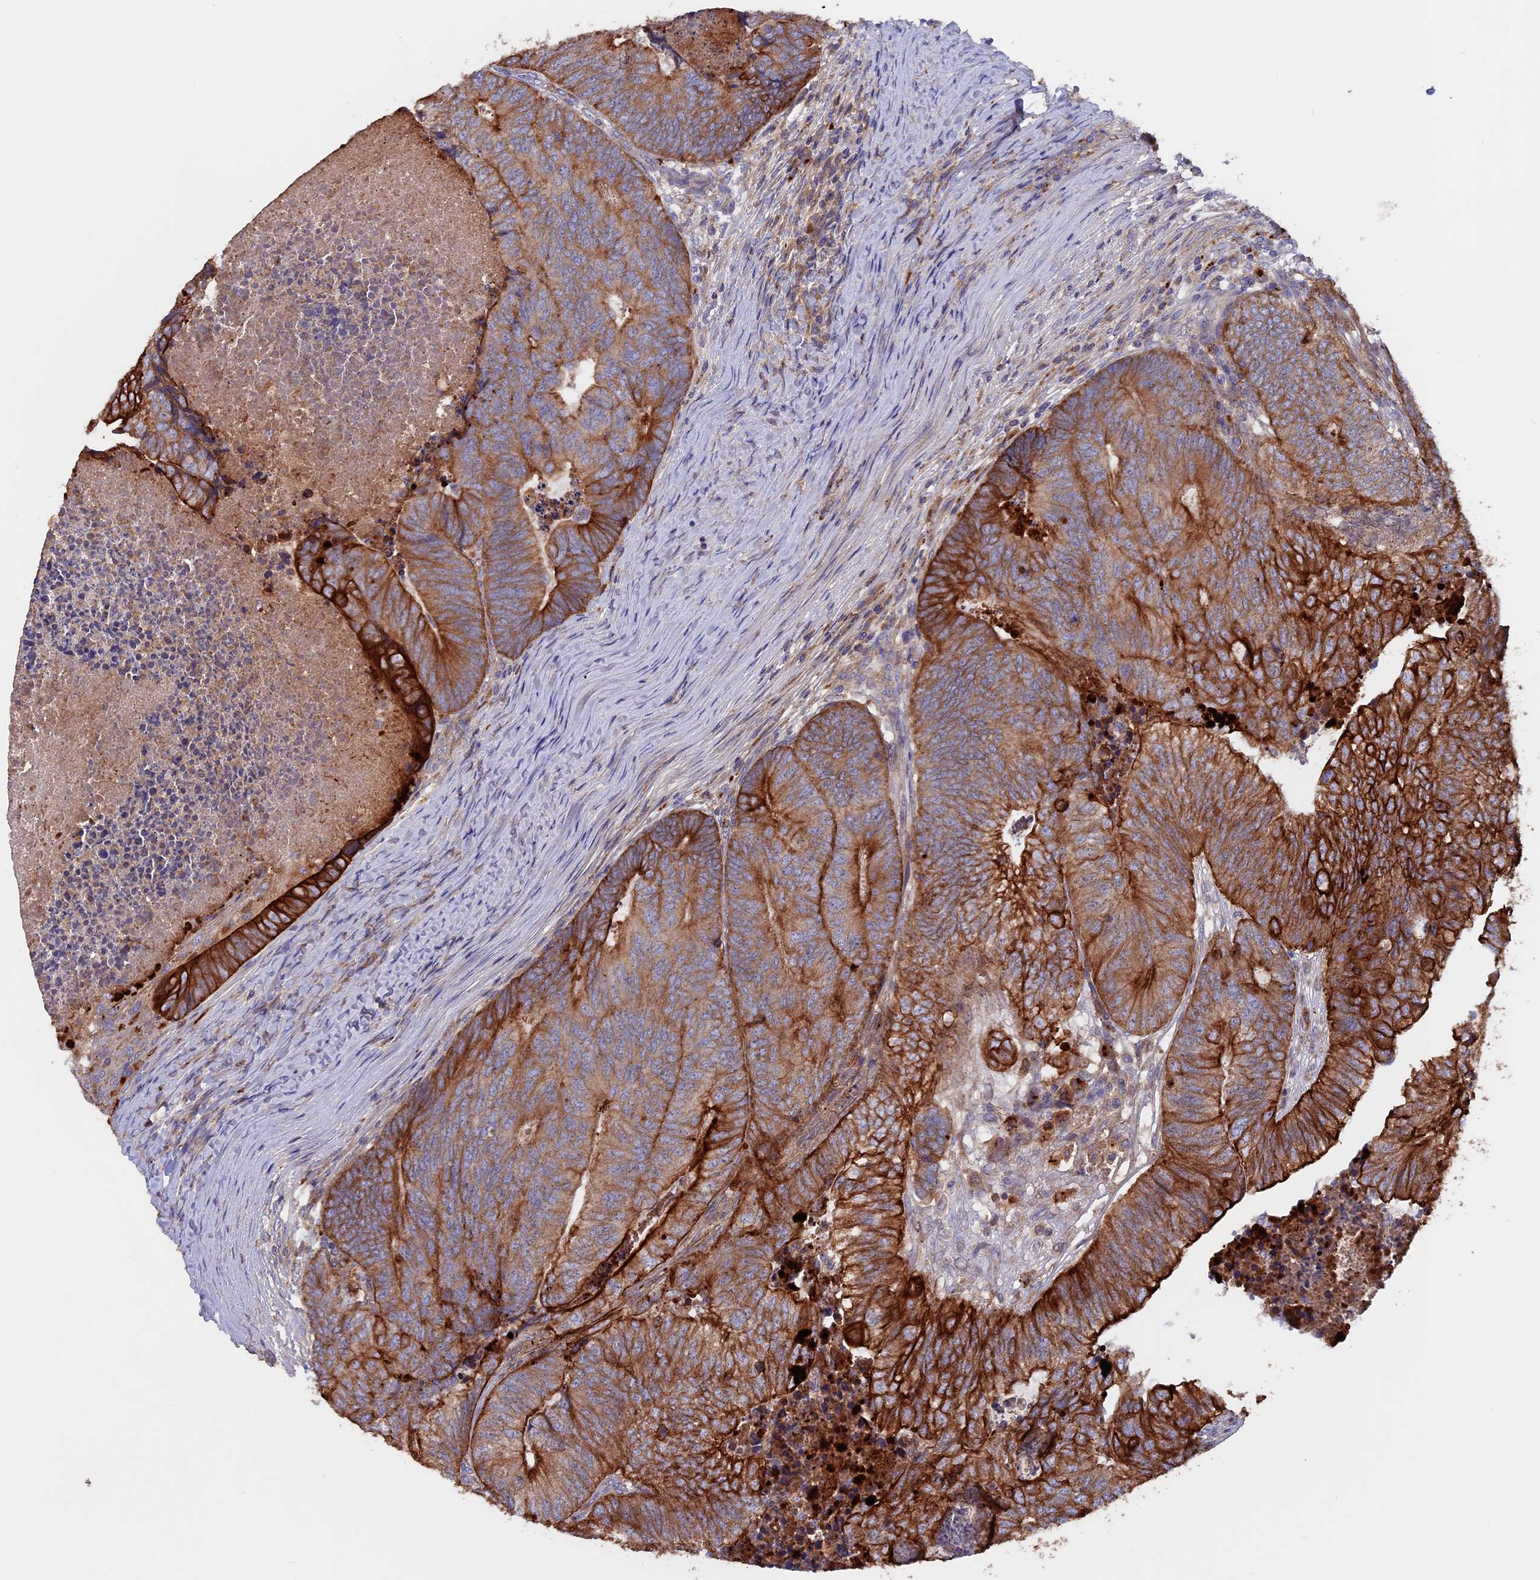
{"staining": {"intensity": "strong", "quantity": ">75%", "location": "cytoplasmic/membranous"}, "tissue": "colorectal cancer", "cell_type": "Tumor cells", "image_type": "cancer", "snomed": [{"axis": "morphology", "description": "Adenocarcinoma, NOS"}, {"axis": "topography", "description": "Colon"}], "caption": "A brown stain highlights strong cytoplasmic/membranous expression of a protein in adenocarcinoma (colorectal) tumor cells. Using DAB (3,3'-diaminobenzidine) (brown) and hematoxylin (blue) stains, captured at high magnification using brightfield microscopy.", "gene": "PTPN9", "patient": {"sex": "female", "age": 67}}